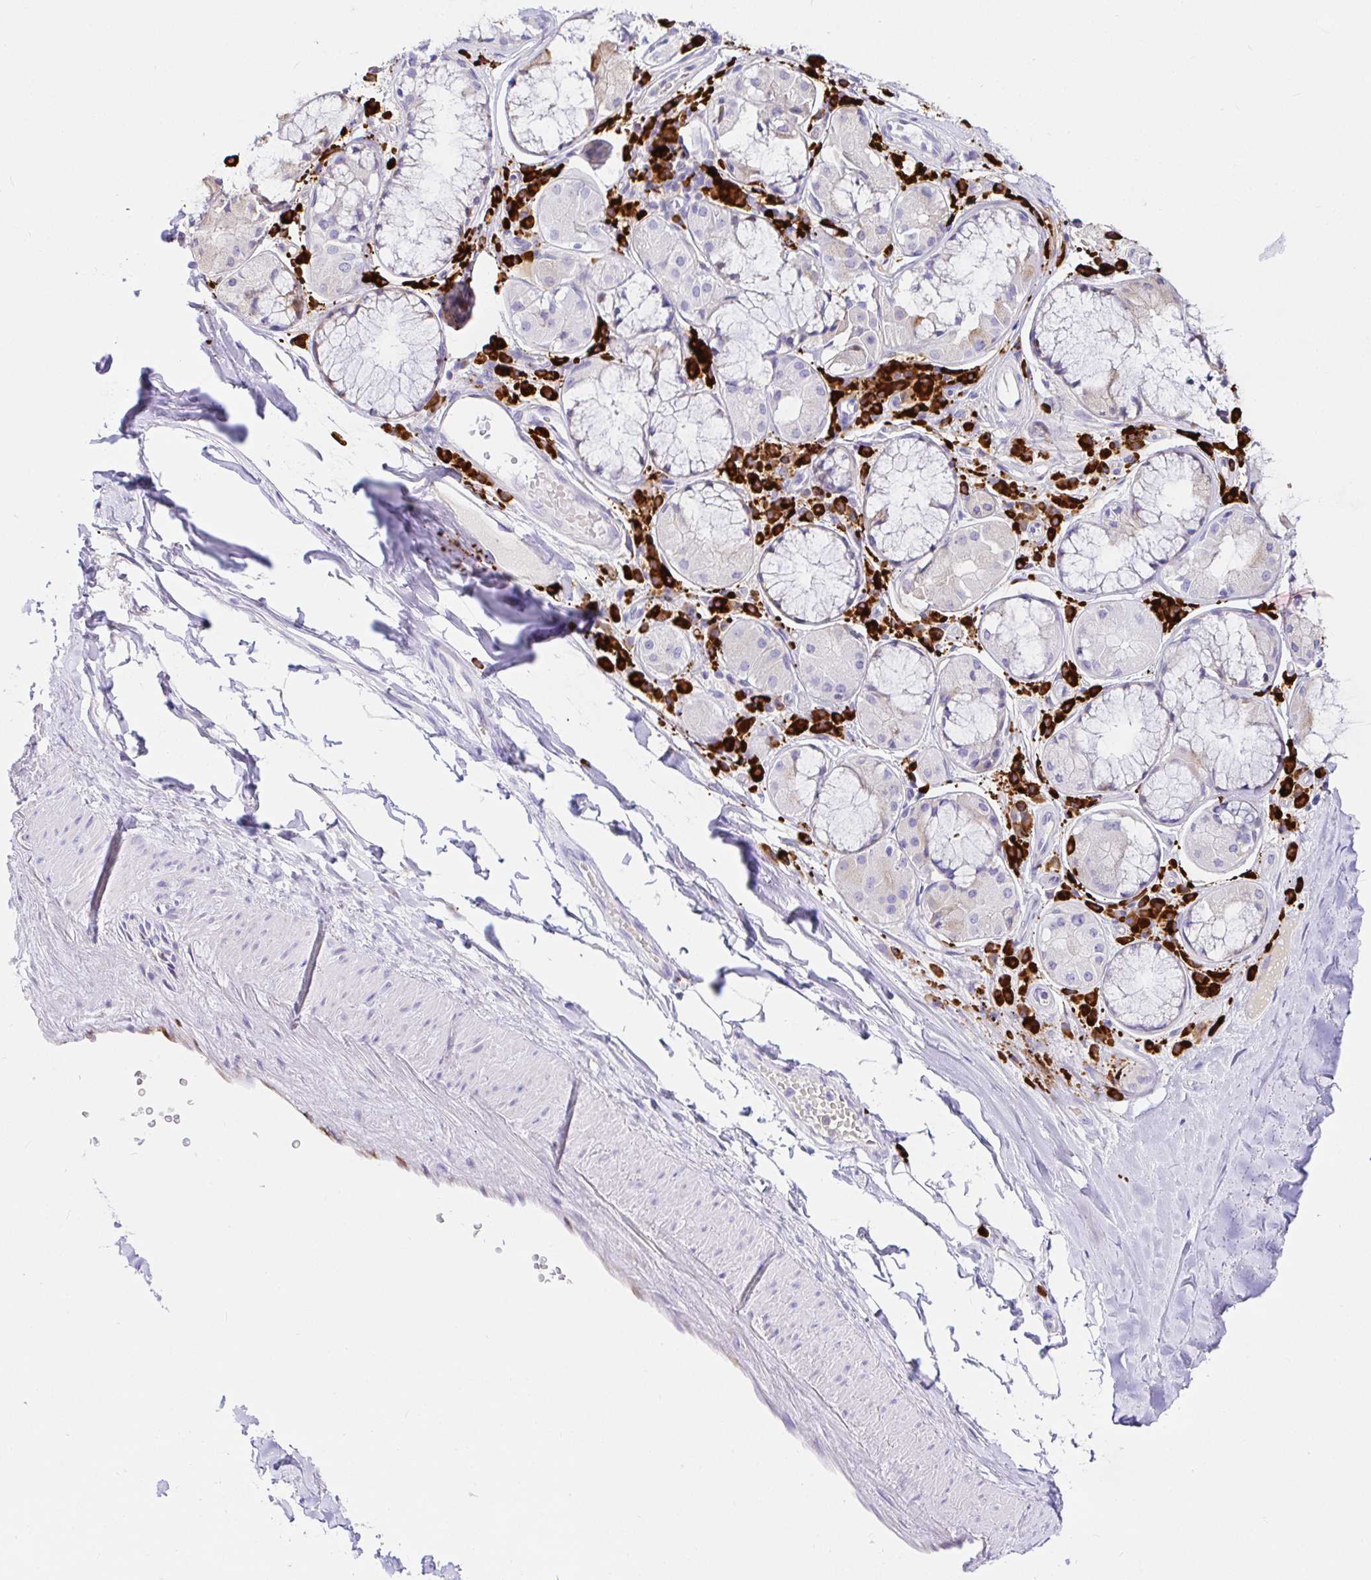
{"staining": {"intensity": "negative", "quantity": "none", "location": "none"}, "tissue": "adipose tissue", "cell_type": "Adipocytes", "image_type": "normal", "snomed": [{"axis": "morphology", "description": "Normal tissue, NOS"}, {"axis": "topography", "description": "Cartilage tissue"}, {"axis": "topography", "description": "Bronchus"}], "caption": "DAB (3,3'-diaminobenzidine) immunohistochemical staining of unremarkable adipose tissue displays no significant expression in adipocytes.", "gene": "CCDC62", "patient": {"sex": "male", "age": 64}}